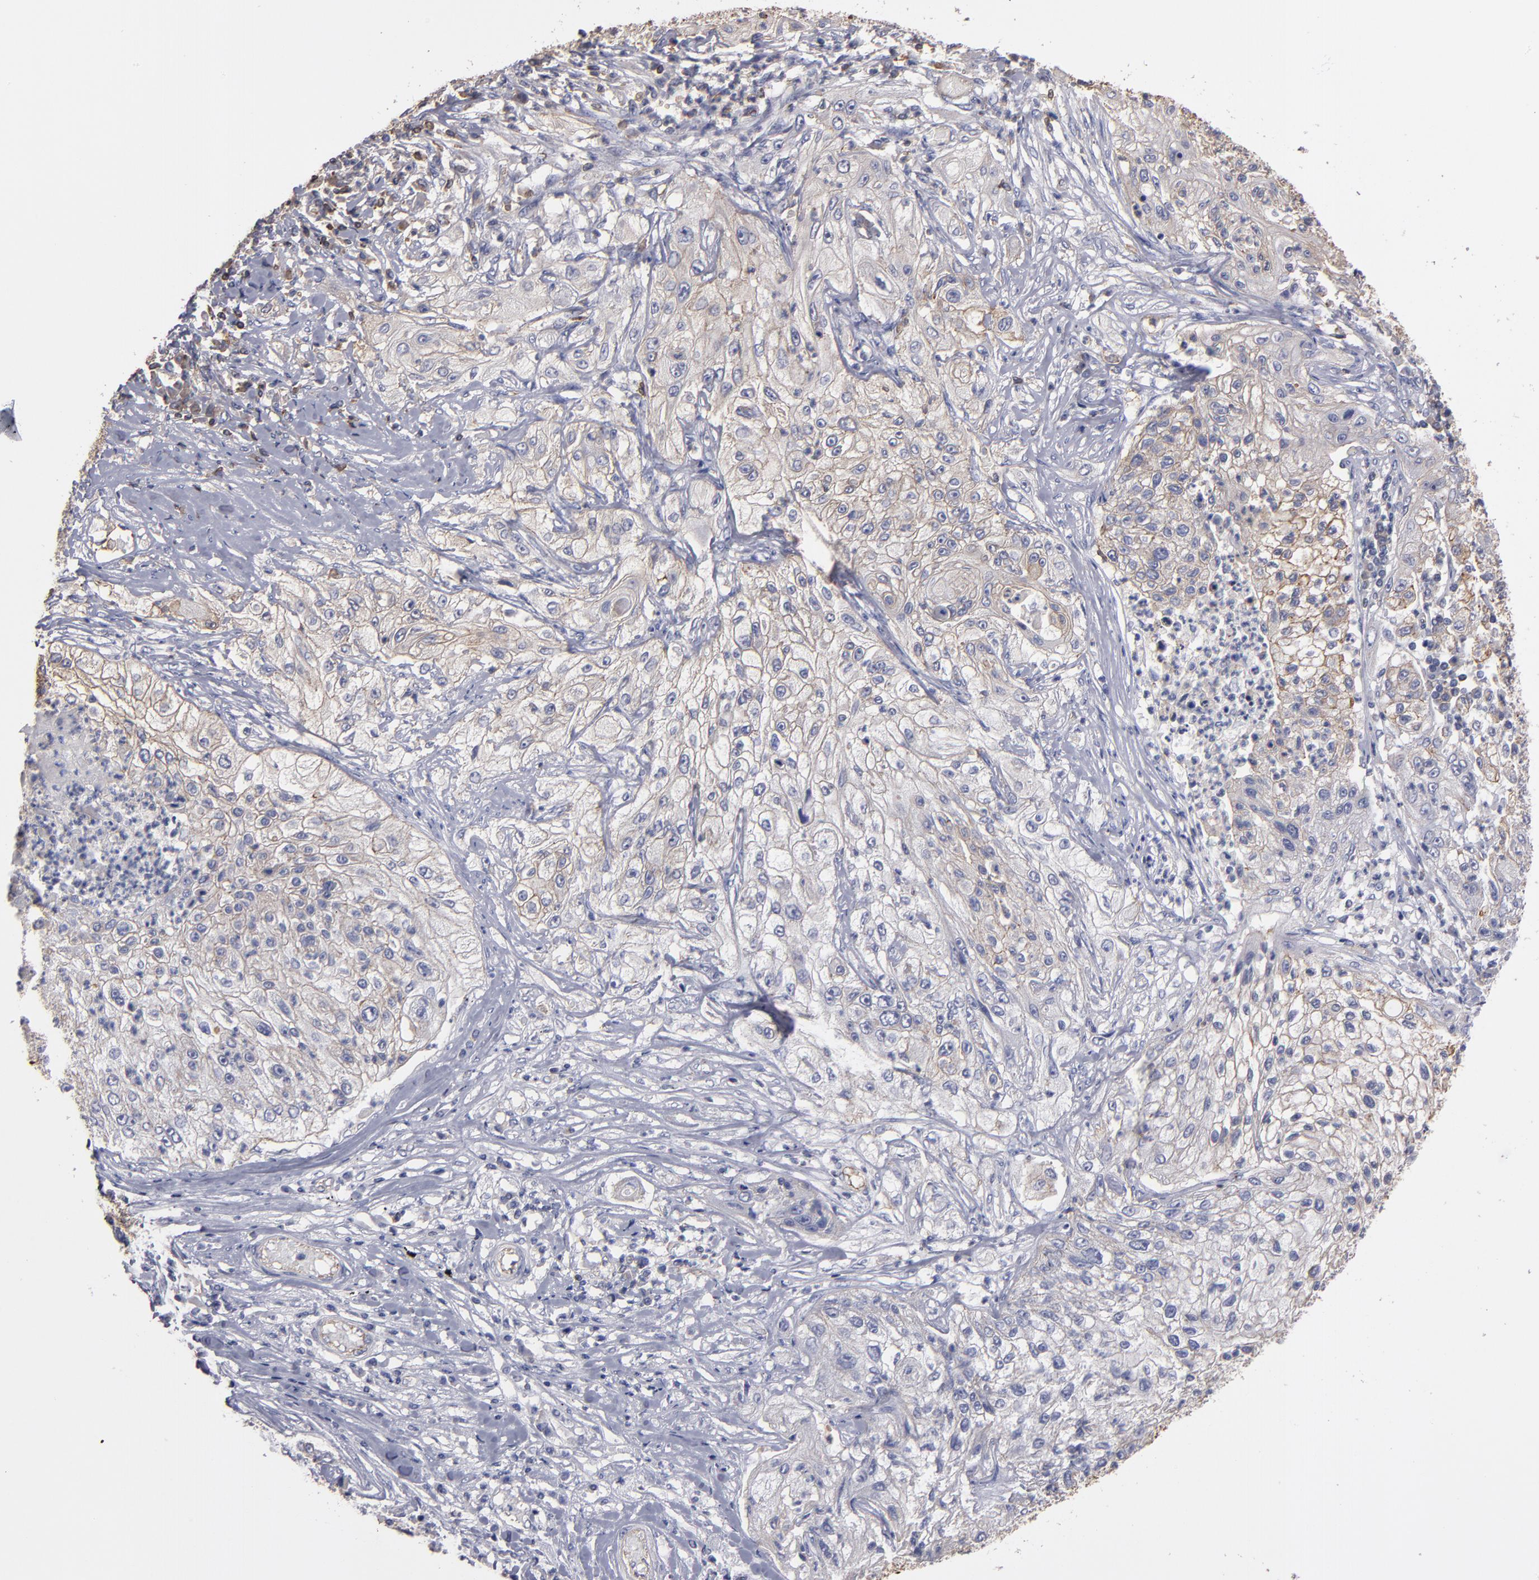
{"staining": {"intensity": "weak", "quantity": "<25%", "location": "cytoplasmic/membranous"}, "tissue": "lung cancer", "cell_type": "Tumor cells", "image_type": "cancer", "snomed": [{"axis": "morphology", "description": "Inflammation, NOS"}, {"axis": "morphology", "description": "Squamous cell carcinoma, NOS"}, {"axis": "topography", "description": "Lymph node"}, {"axis": "topography", "description": "Soft tissue"}, {"axis": "topography", "description": "Lung"}], "caption": "A high-resolution photomicrograph shows IHC staining of lung cancer (squamous cell carcinoma), which exhibits no significant positivity in tumor cells. (IHC, brightfield microscopy, high magnification).", "gene": "ESYT2", "patient": {"sex": "male", "age": 66}}